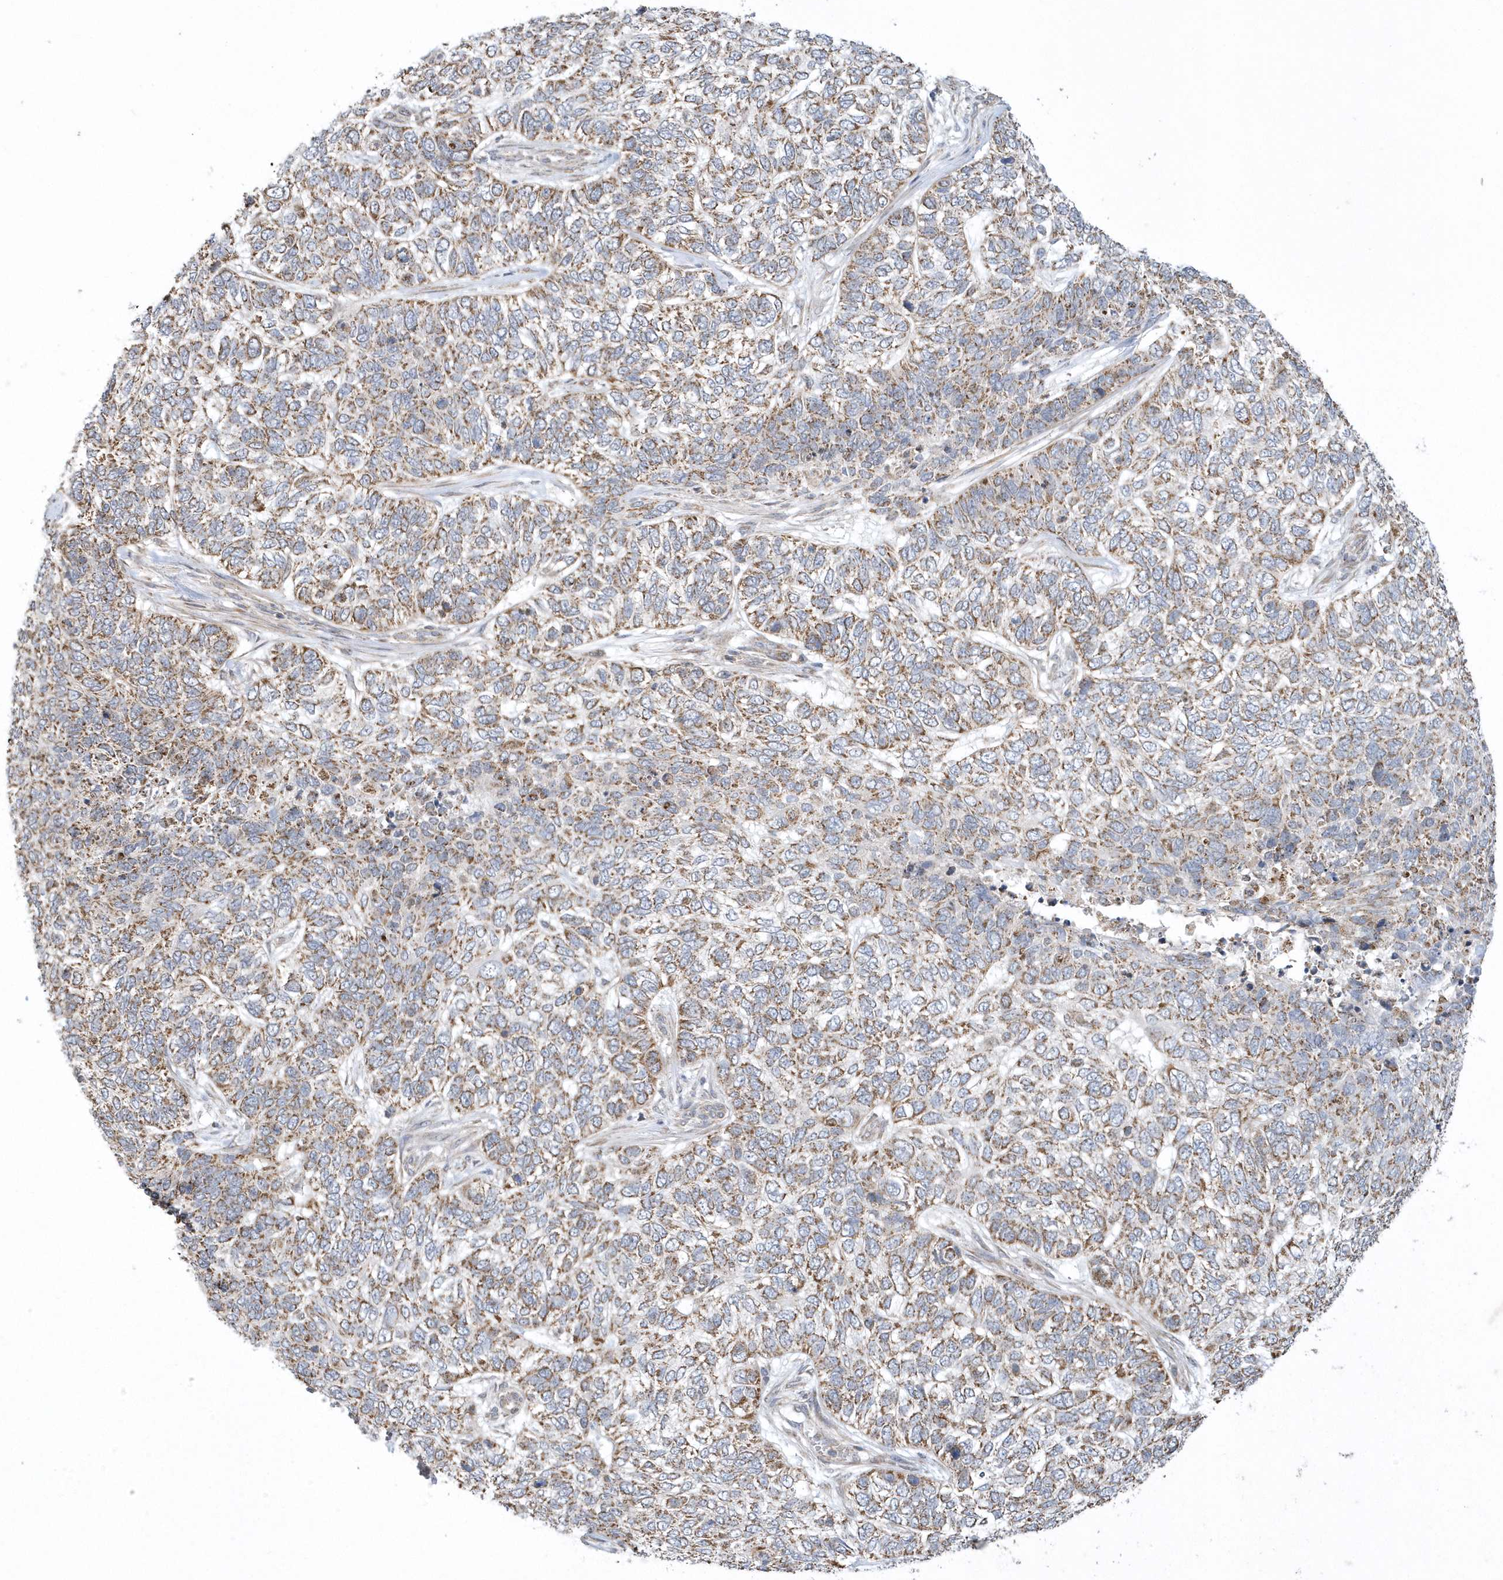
{"staining": {"intensity": "moderate", "quantity": ">75%", "location": "cytoplasmic/membranous"}, "tissue": "skin cancer", "cell_type": "Tumor cells", "image_type": "cancer", "snomed": [{"axis": "morphology", "description": "Basal cell carcinoma"}, {"axis": "topography", "description": "Skin"}], "caption": "The micrograph shows a brown stain indicating the presence of a protein in the cytoplasmic/membranous of tumor cells in skin cancer (basal cell carcinoma).", "gene": "SLX9", "patient": {"sex": "female", "age": 65}}